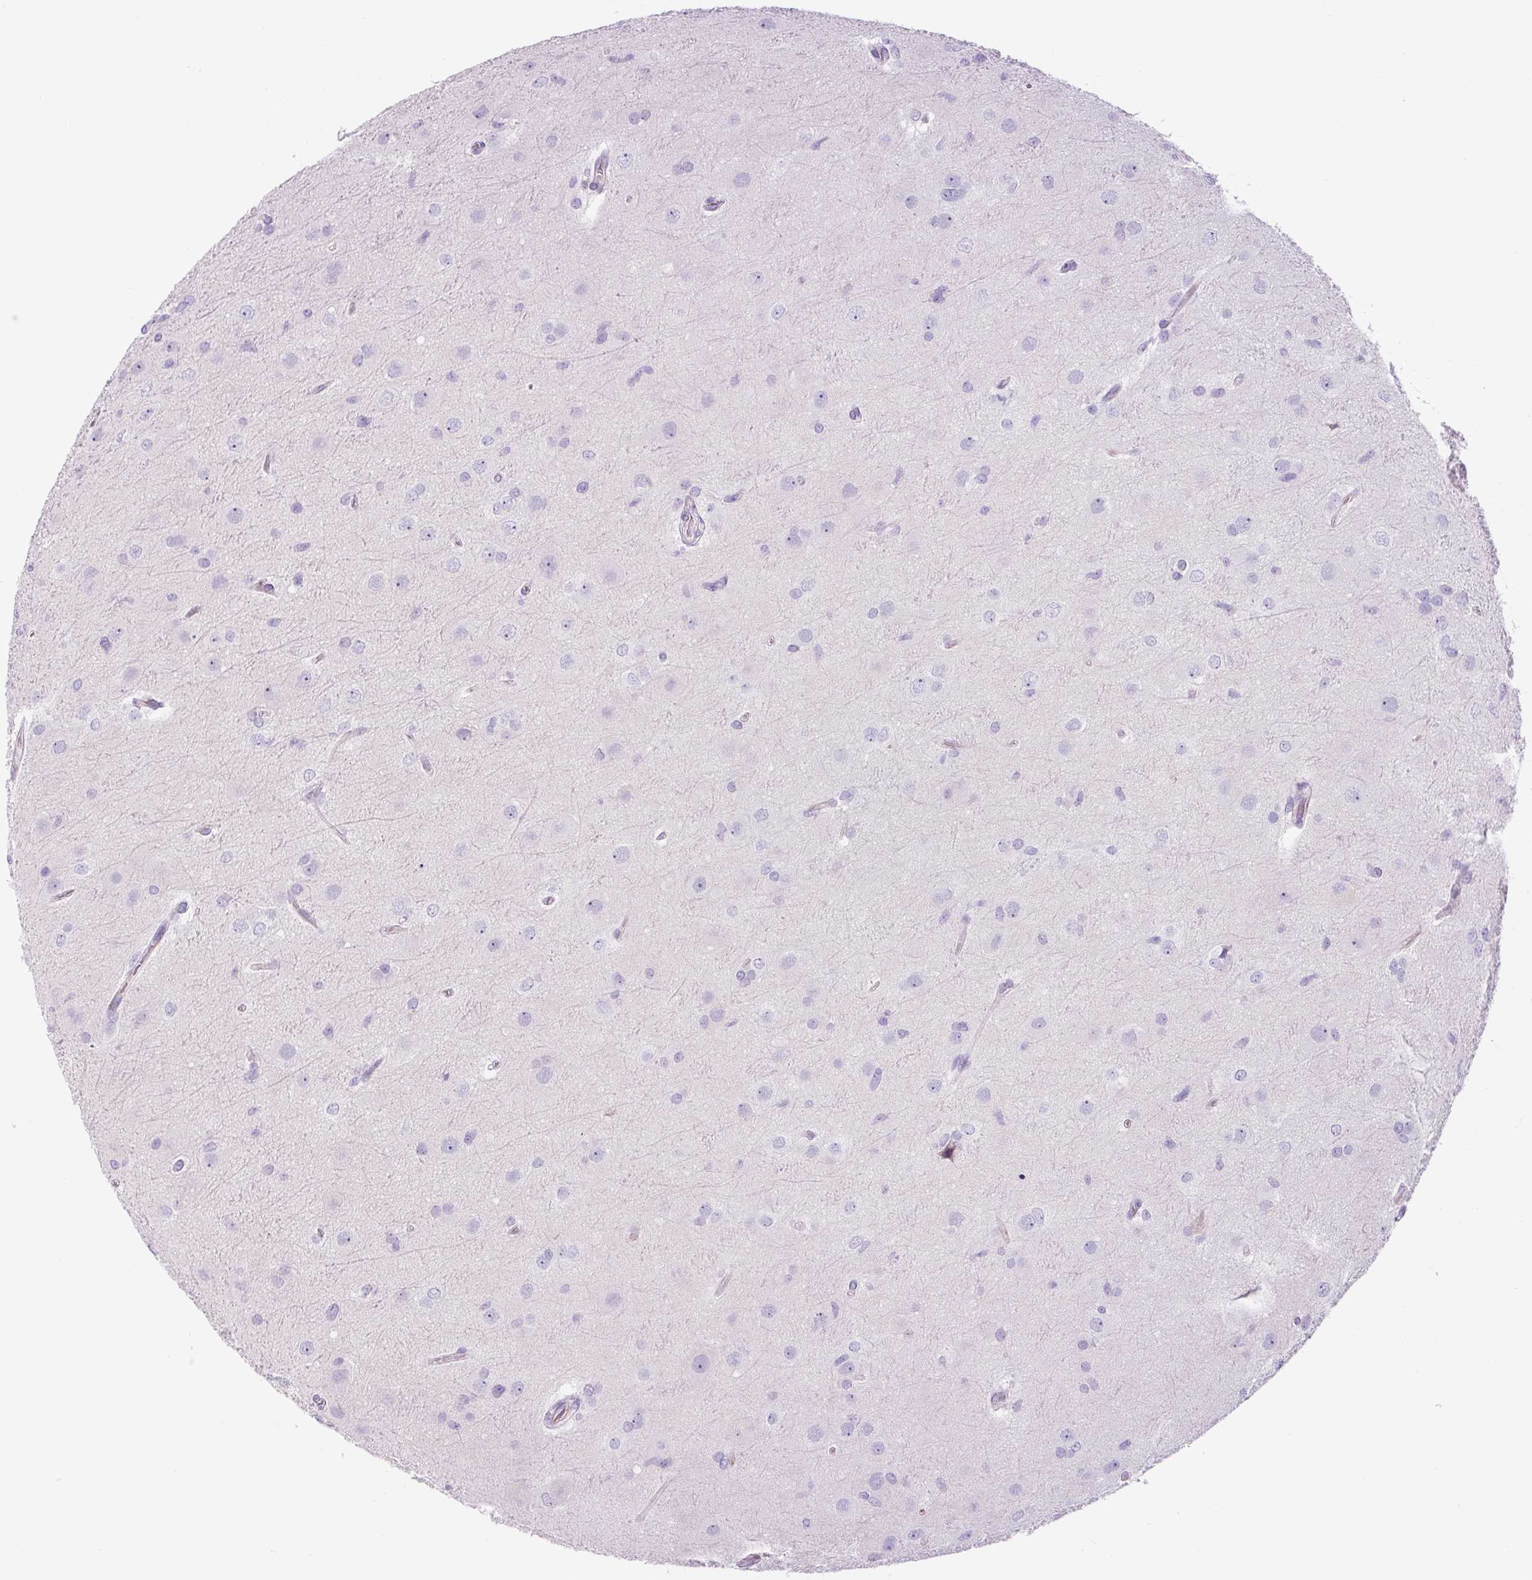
{"staining": {"intensity": "negative", "quantity": "none", "location": "none"}, "tissue": "glioma", "cell_type": "Tumor cells", "image_type": "cancer", "snomed": [{"axis": "morphology", "description": "Glioma, malignant, High grade"}, {"axis": "topography", "description": "Brain"}], "caption": "Image shows no significant protein staining in tumor cells of malignant glioma (high-grade).", "gene": "RSPO4", "patient": {"sex": "male", "age": 53}}